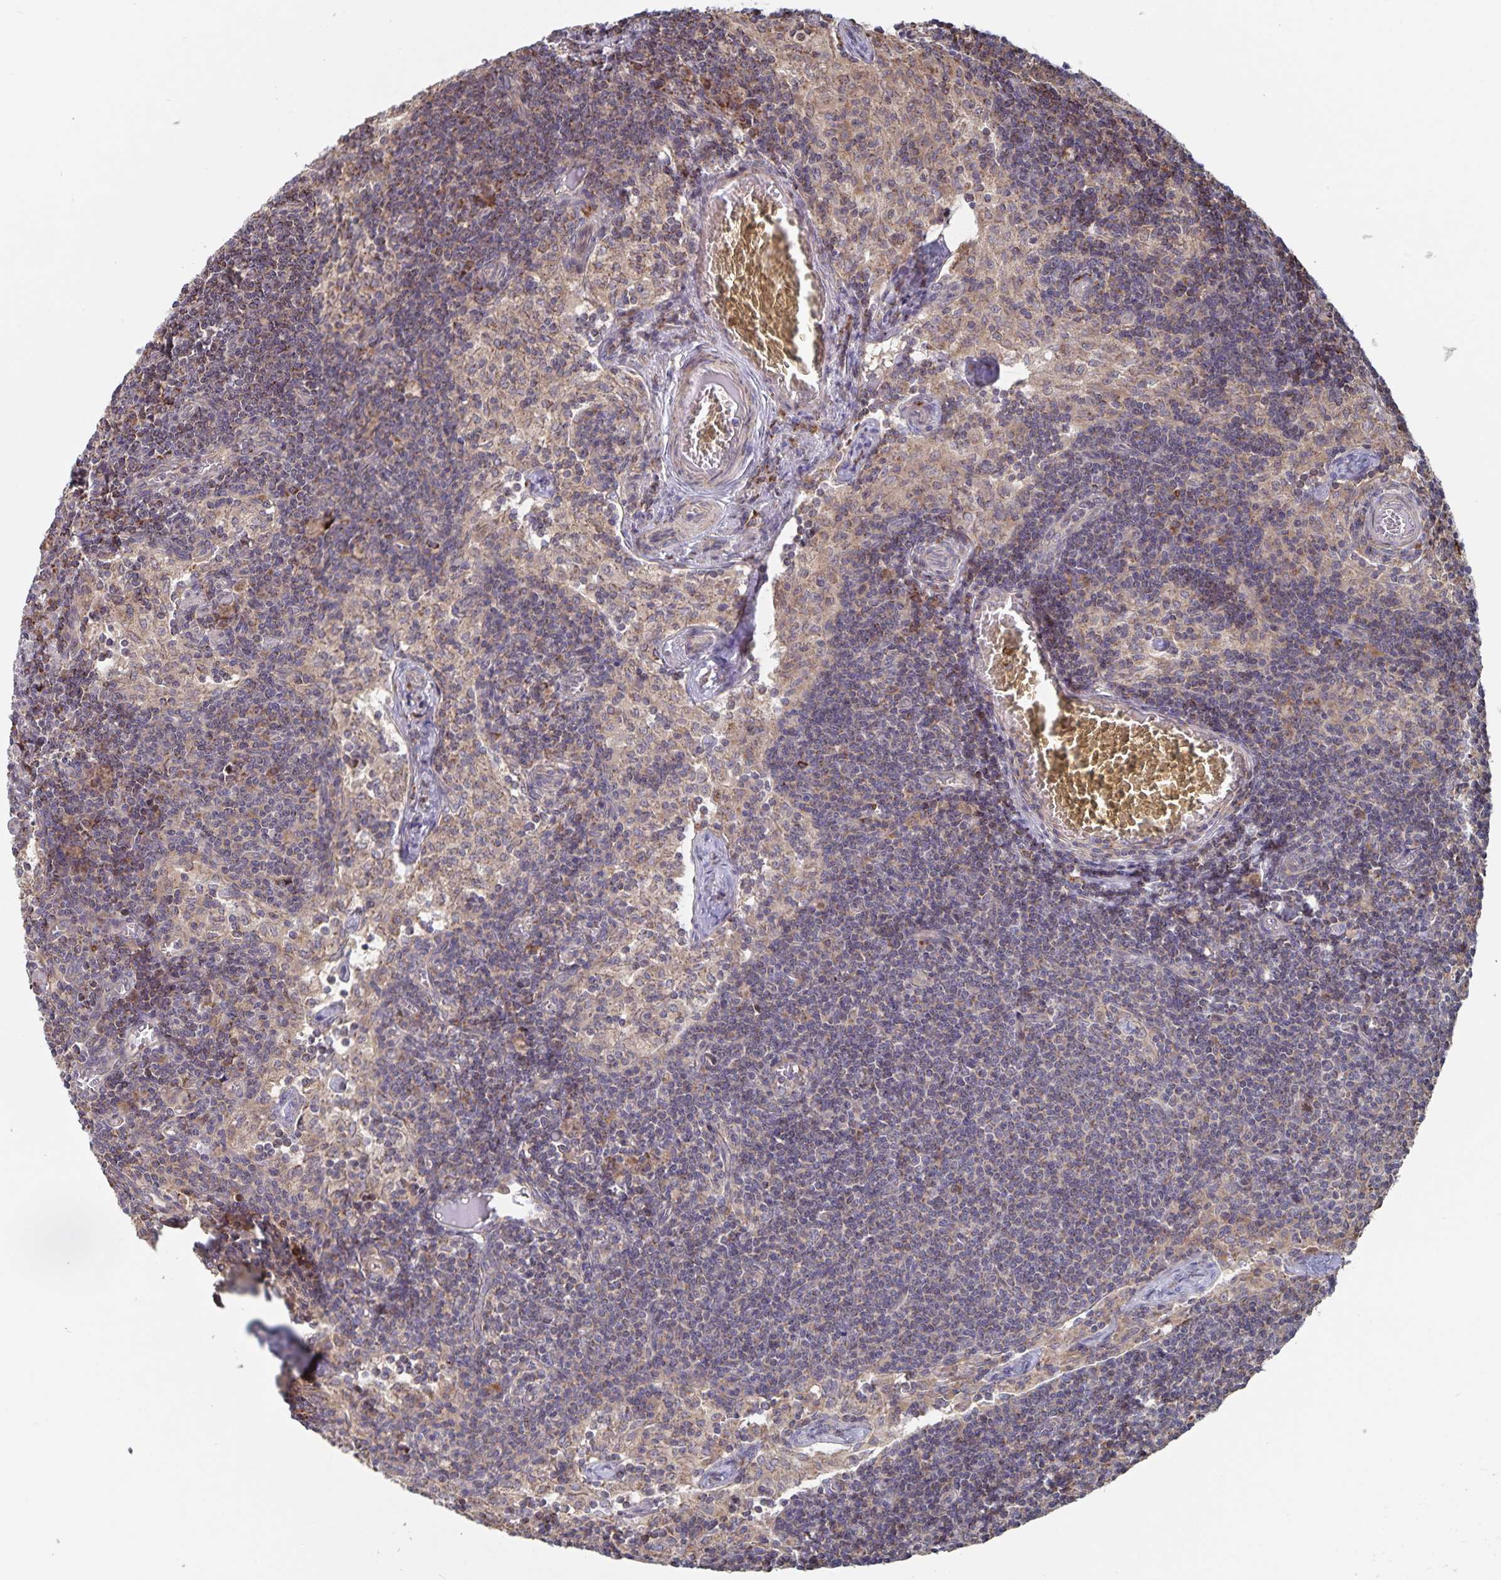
{"staining": {"intensity": "moderate", "quantity": "<25%", "location": "cytoplasmic/membranous"}, "tissue": "lymph node", "cell_type": "Germinal center cells", "image_type": "normal", "snomed": [{"axis": "morphology", "description": "Normal tissue, NOS"}, {"axis": "topography", "description": "Lymph node"}], "caption": "Germinal center cells exhibit low levels of moderate cytoplasmic/membranous staining in about <25% of cells in benign human lymph node.", "gene": "ACACA", "patient": {"sex": "female", "age": 31}}